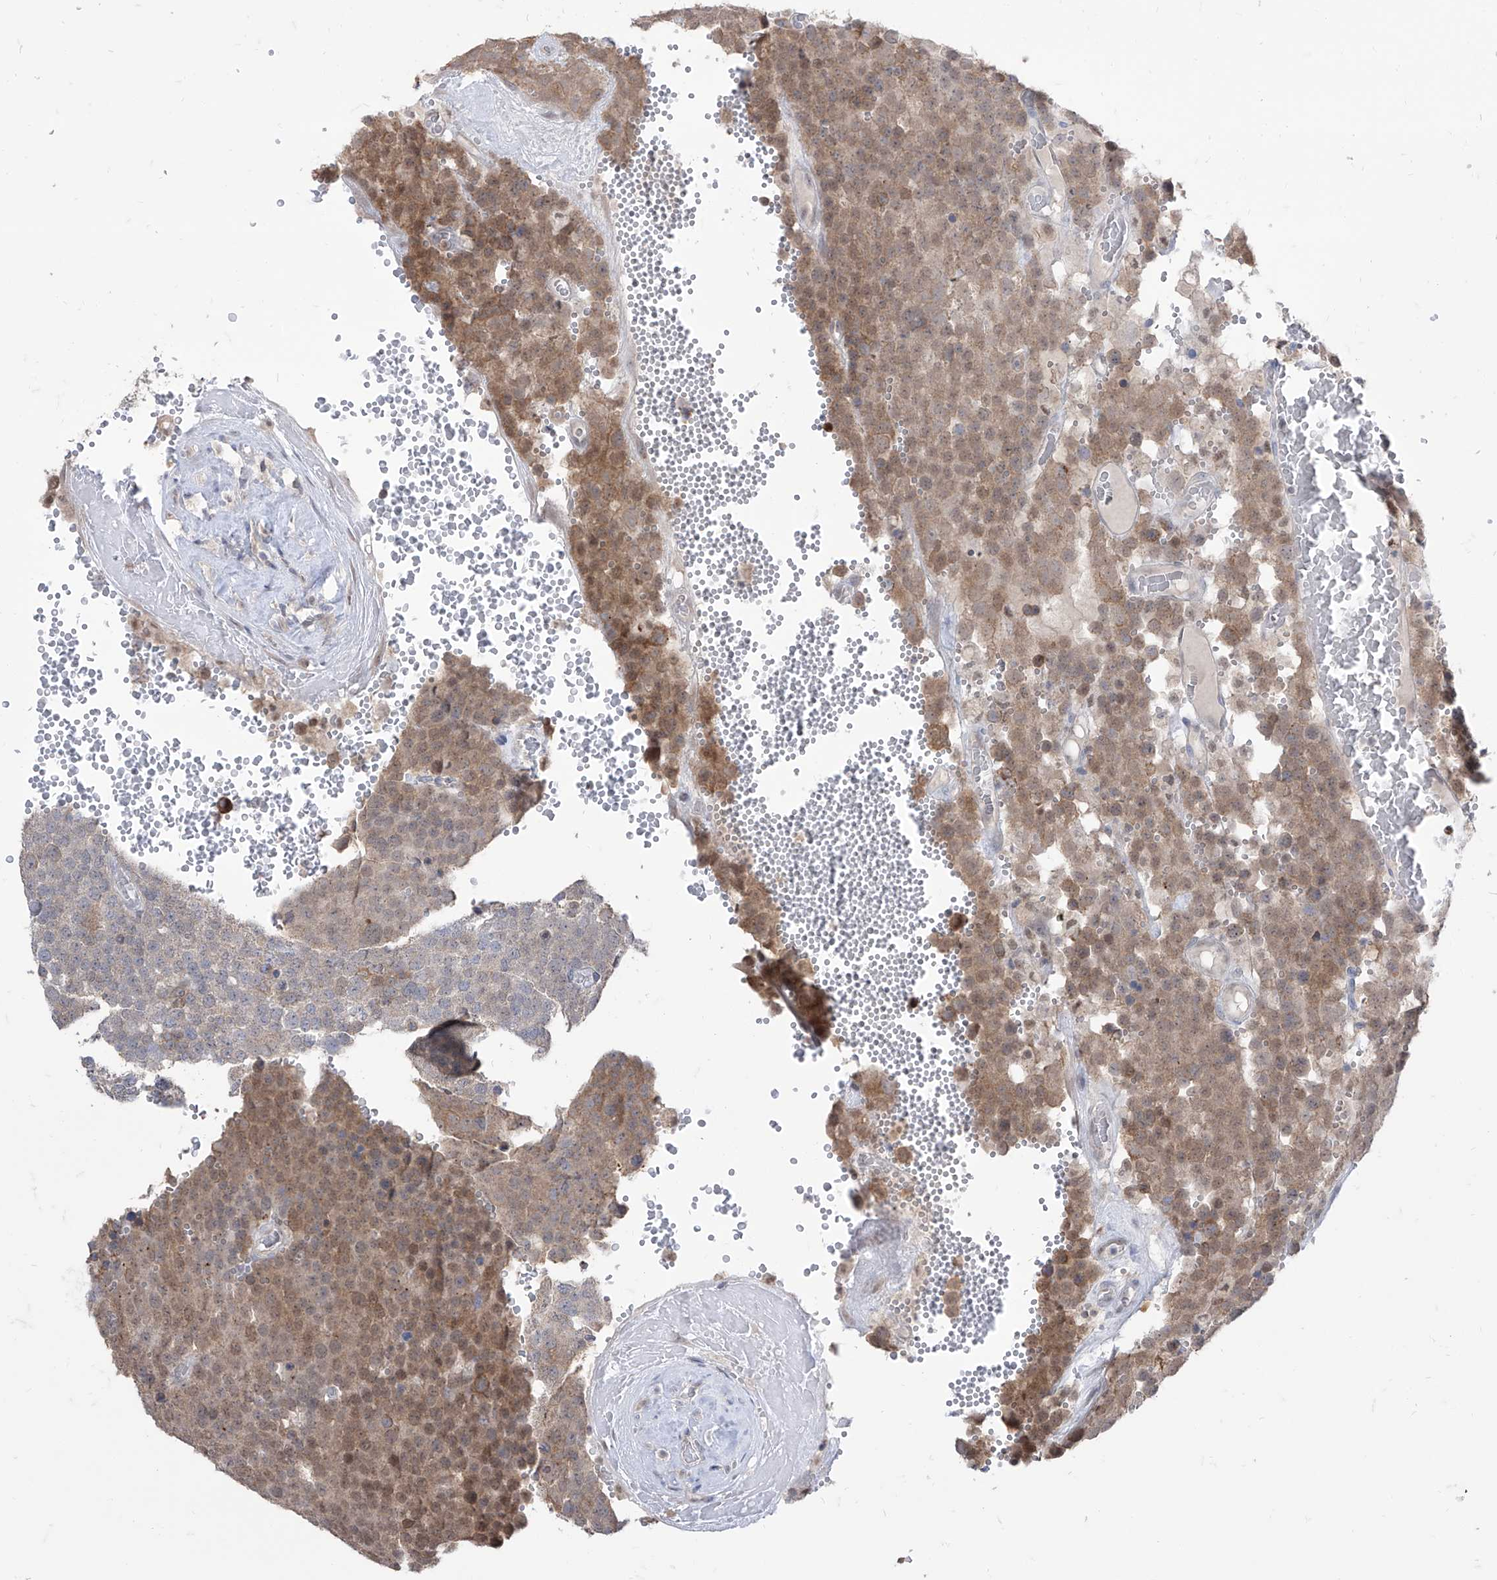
{"staining": {"intensity": "moderate", "quantity": ">75%", "location": "cytoplasmic/membranous,nuclear"}, "tissue": "testis cancer", "cell_type": "Tumor cells", "image_type": "cancer", "snomed": [{"axis": "morphology", "description": "Seminoma, NOS"}, {"axis": "topography", "description": "Testis"}], "caption": "Immunohistochemistry of testis seminoma demonstrates medium levels of moderate cytoplasmic/membranous and nuclear expression in approximately >75% of tumor cells.", "gene": "BROX", "patient": {"sex": "male", "age": 71}}